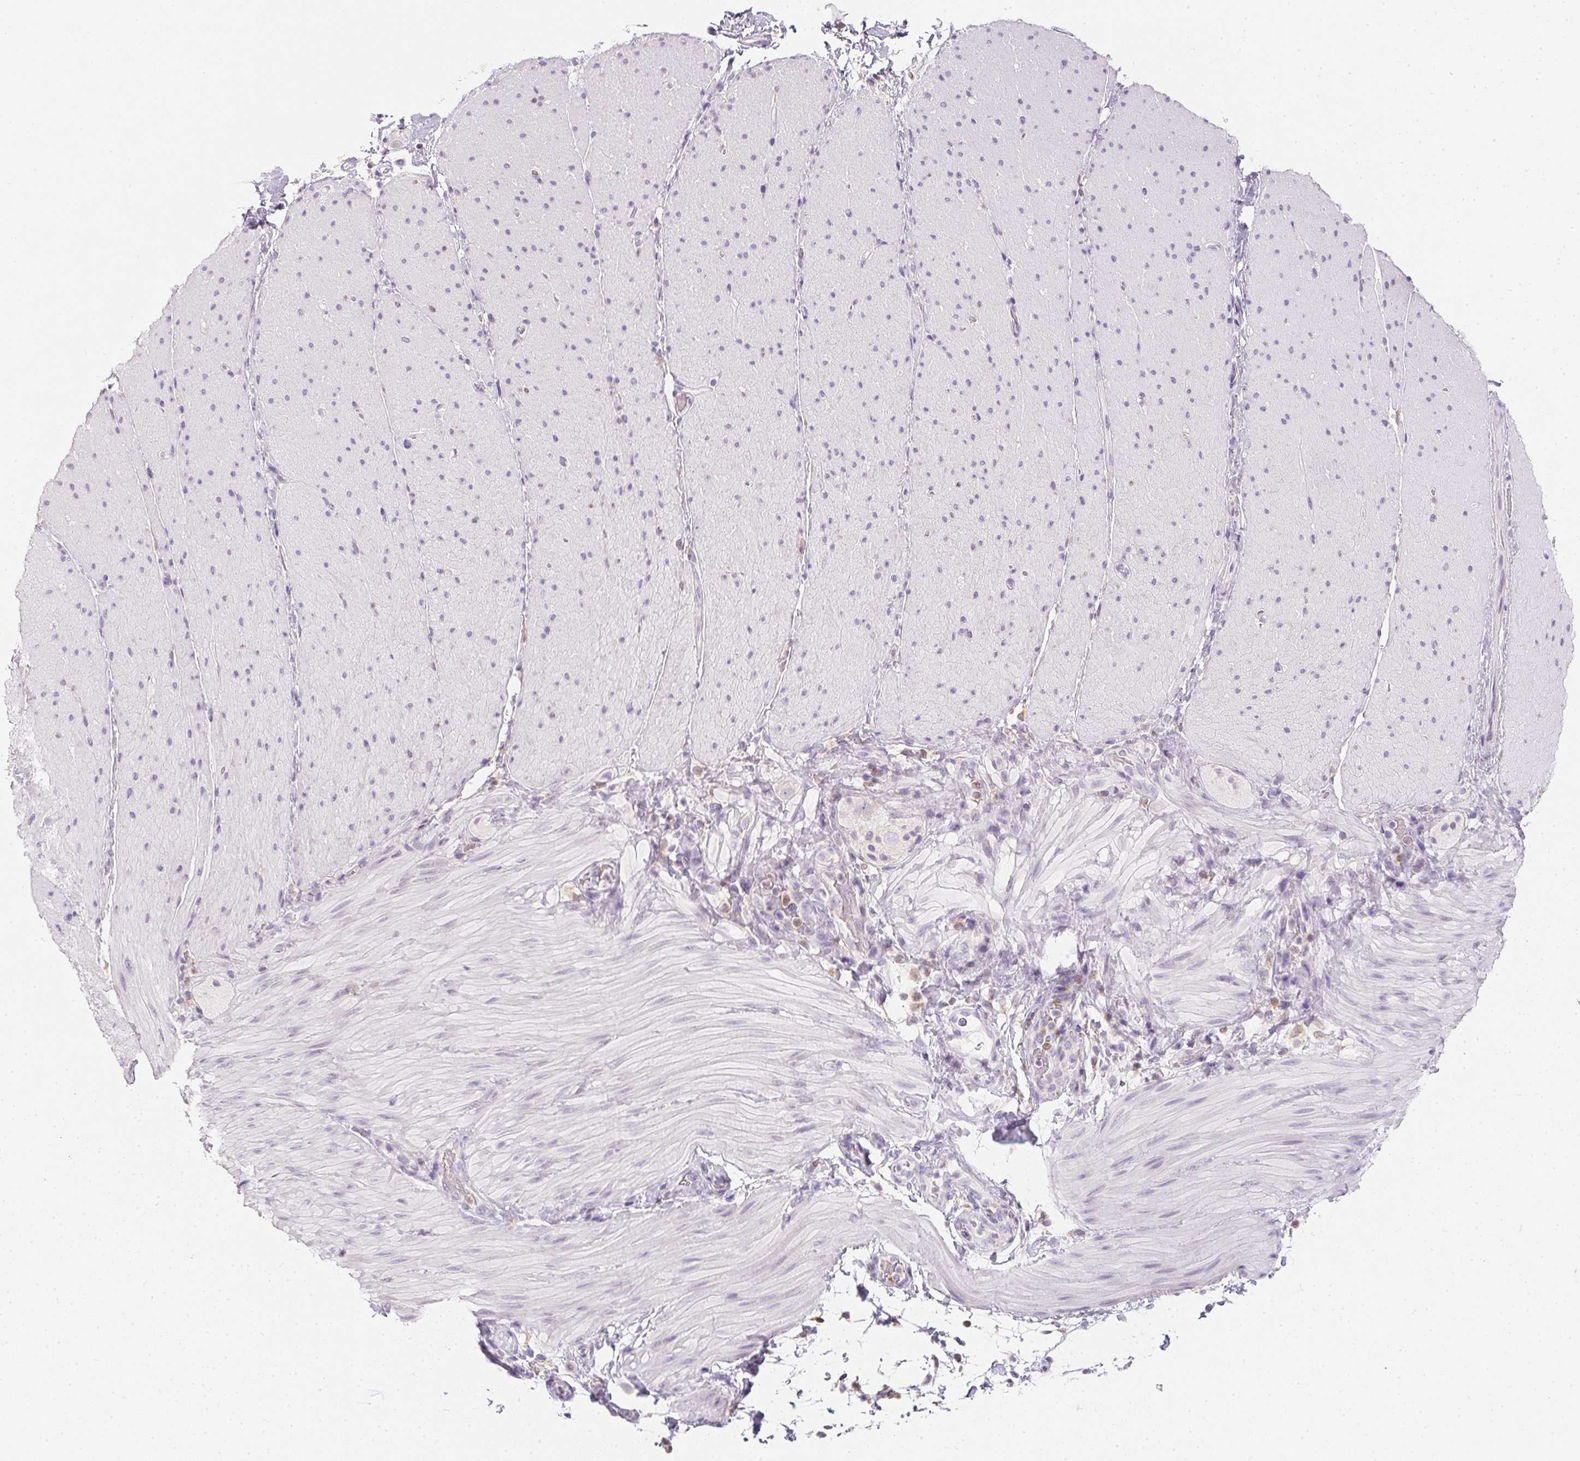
{"staining": {"intensity": "negative", "quantity": "none", "location": "none"}, "tissue": "smooth muscle", "cell_type": "Smooth muscle cells", "image_type": "normal", "snomed": [{"axis": "morphology", "description": "Normal tissue, NOS"}, {"axis": "topography", "description": "Smooth muscle"}, {"axis": "topography", "description": "Colon"}], "caption": "The immunohistochemistry histopathology image has no significant positivity in smooth muscle cells of smooth muscle.", "gene": "SOAT1", "patient": {"sex": "male", "age": 73}}